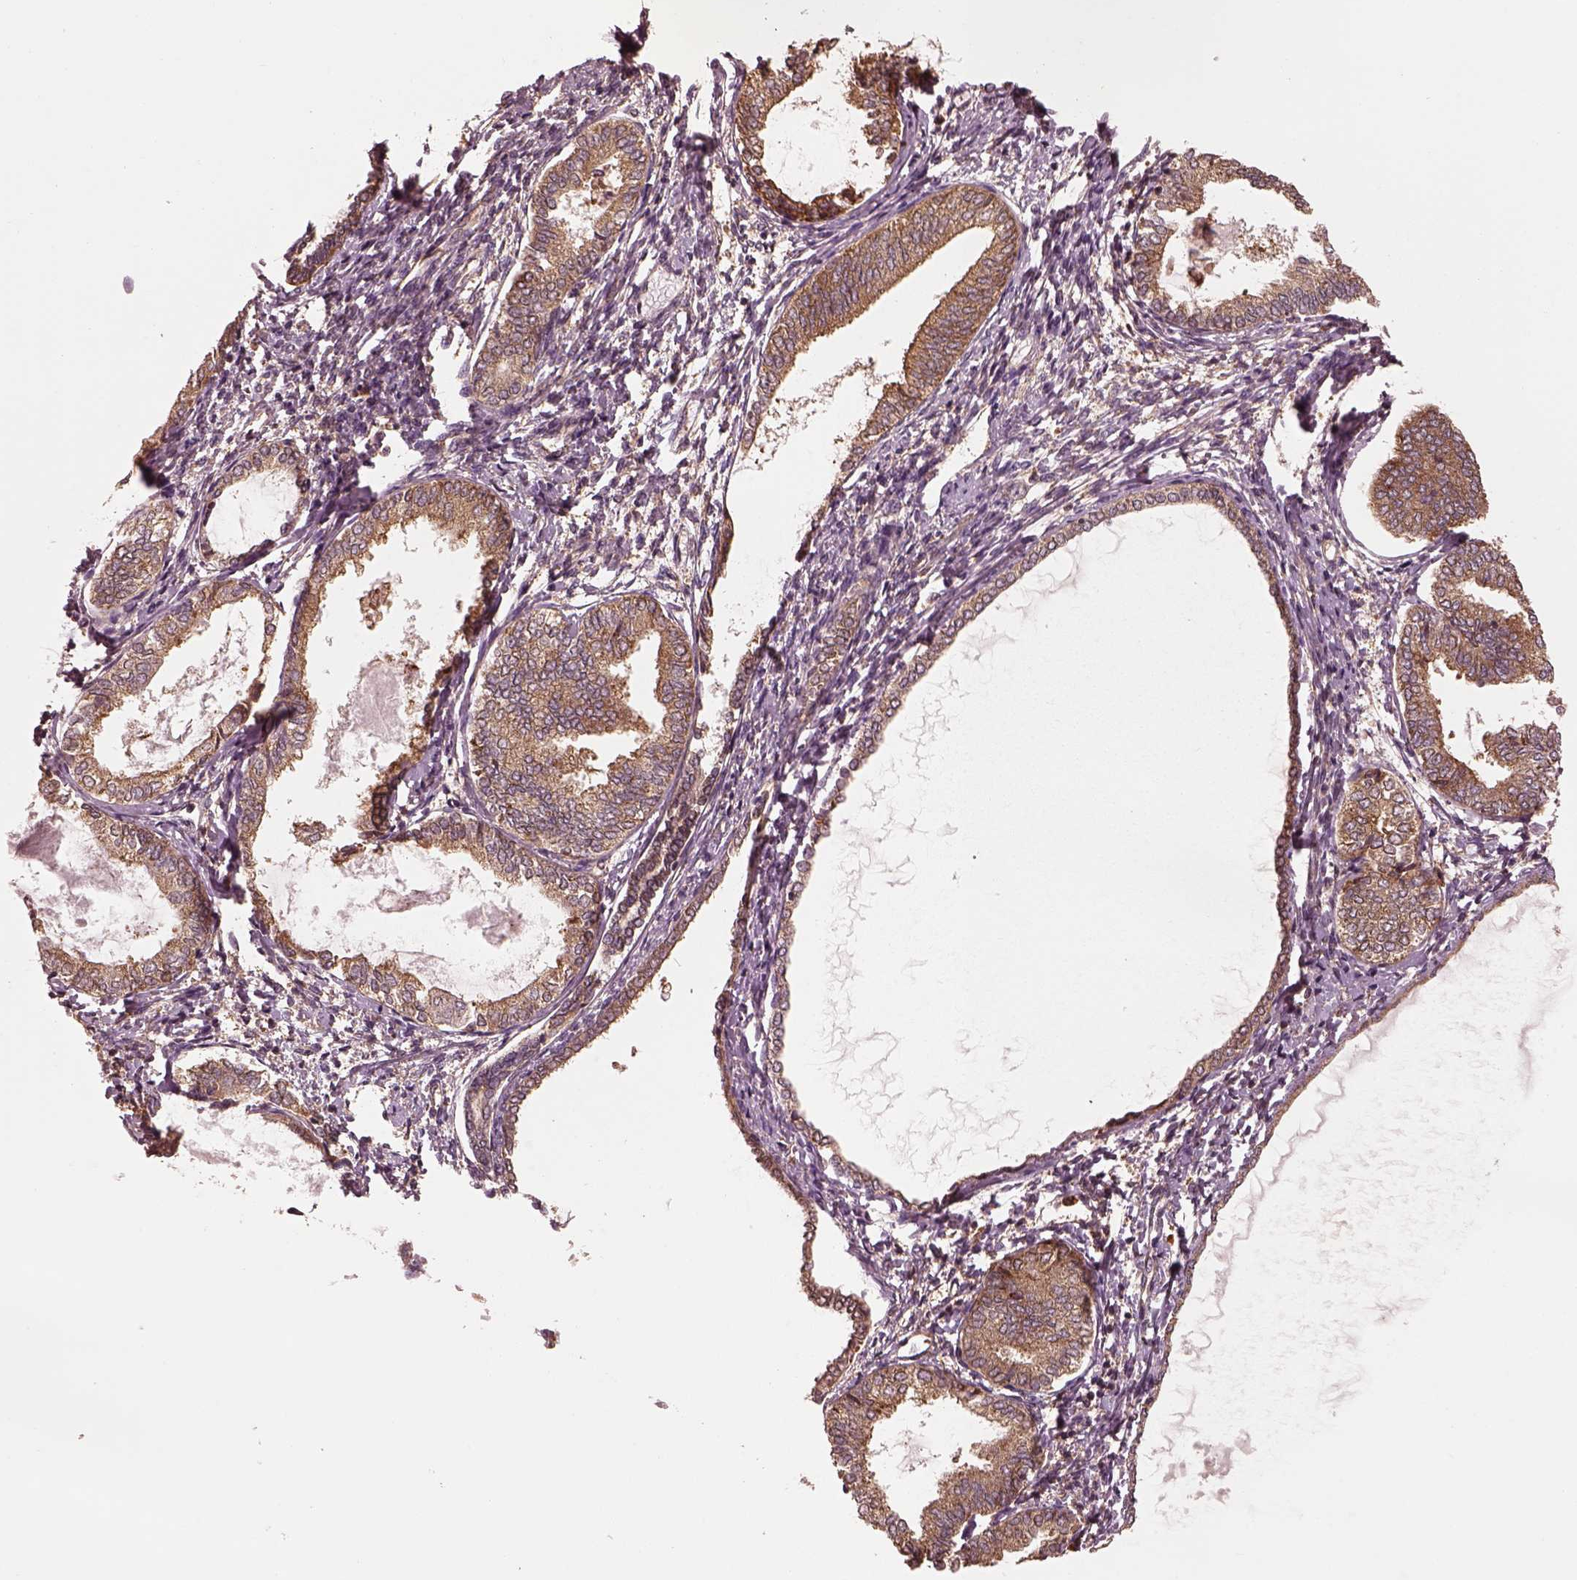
{"staining": {"intensity": "moderate", "quantity": ">75%", "location": "cytoplasmic/membranous"}, "tissue": "endometrial cancer", "cell_type": "Tumor cells", "image_type": "cancer", "snomed": [{"axis": "morphology", "description": "Adenocarcinoma, NOS"}, {"axis": "topography", "description": "Endometrium"}], "caption": "DAB (3,3'-diaminobenzidine) immunohistochemical staining of endometrial cancer (adenocarcinoma) displays moderate cytoplasmic/membranous protein staining in about >75% of tumor cells.", "gene": "RPS5", "patient": {"sex": "female", "age": 68}}